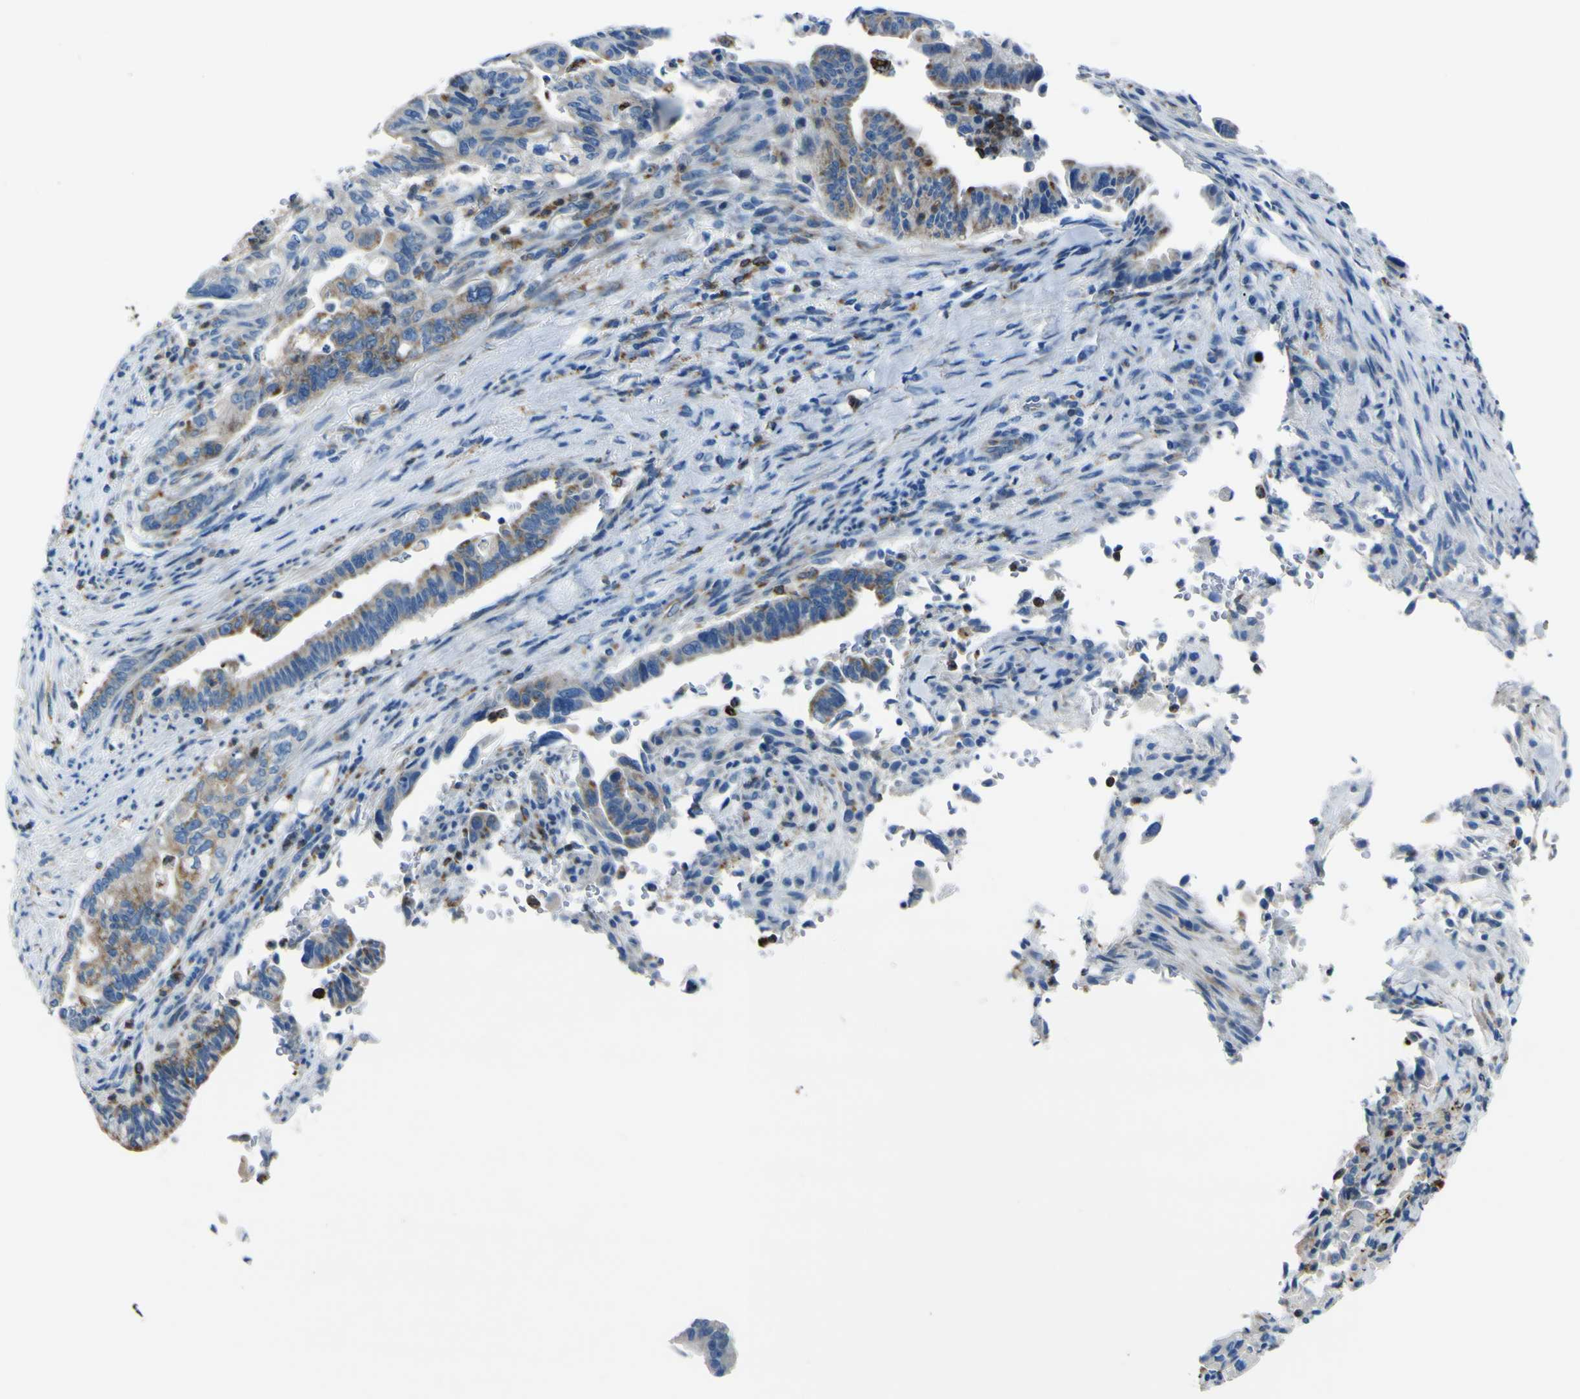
{"staining": {"intensity": "moderate", "quantity": "25%-75%", "location": "cytoplasmic/membranous"}, "tissue": "pancreatic cancer", "cell_type": "Tumor cells", "image_type": "cancer", "snomed": [{"axis": "morphology", "description": "Adenocarcinoma, NOS"}, {"axis": "topography", "description": "Pancreas"}], "caption": "Approximately 25%-75% of tumor cells in human pancreatic cancer (adenocarcinoma) exhibit moderate cytoplasmic/membranous protein staining as visualized by brown immunohistochemical staining.", "gene": "ACSL1", "patient": {"sex": "male", "age": 70}}